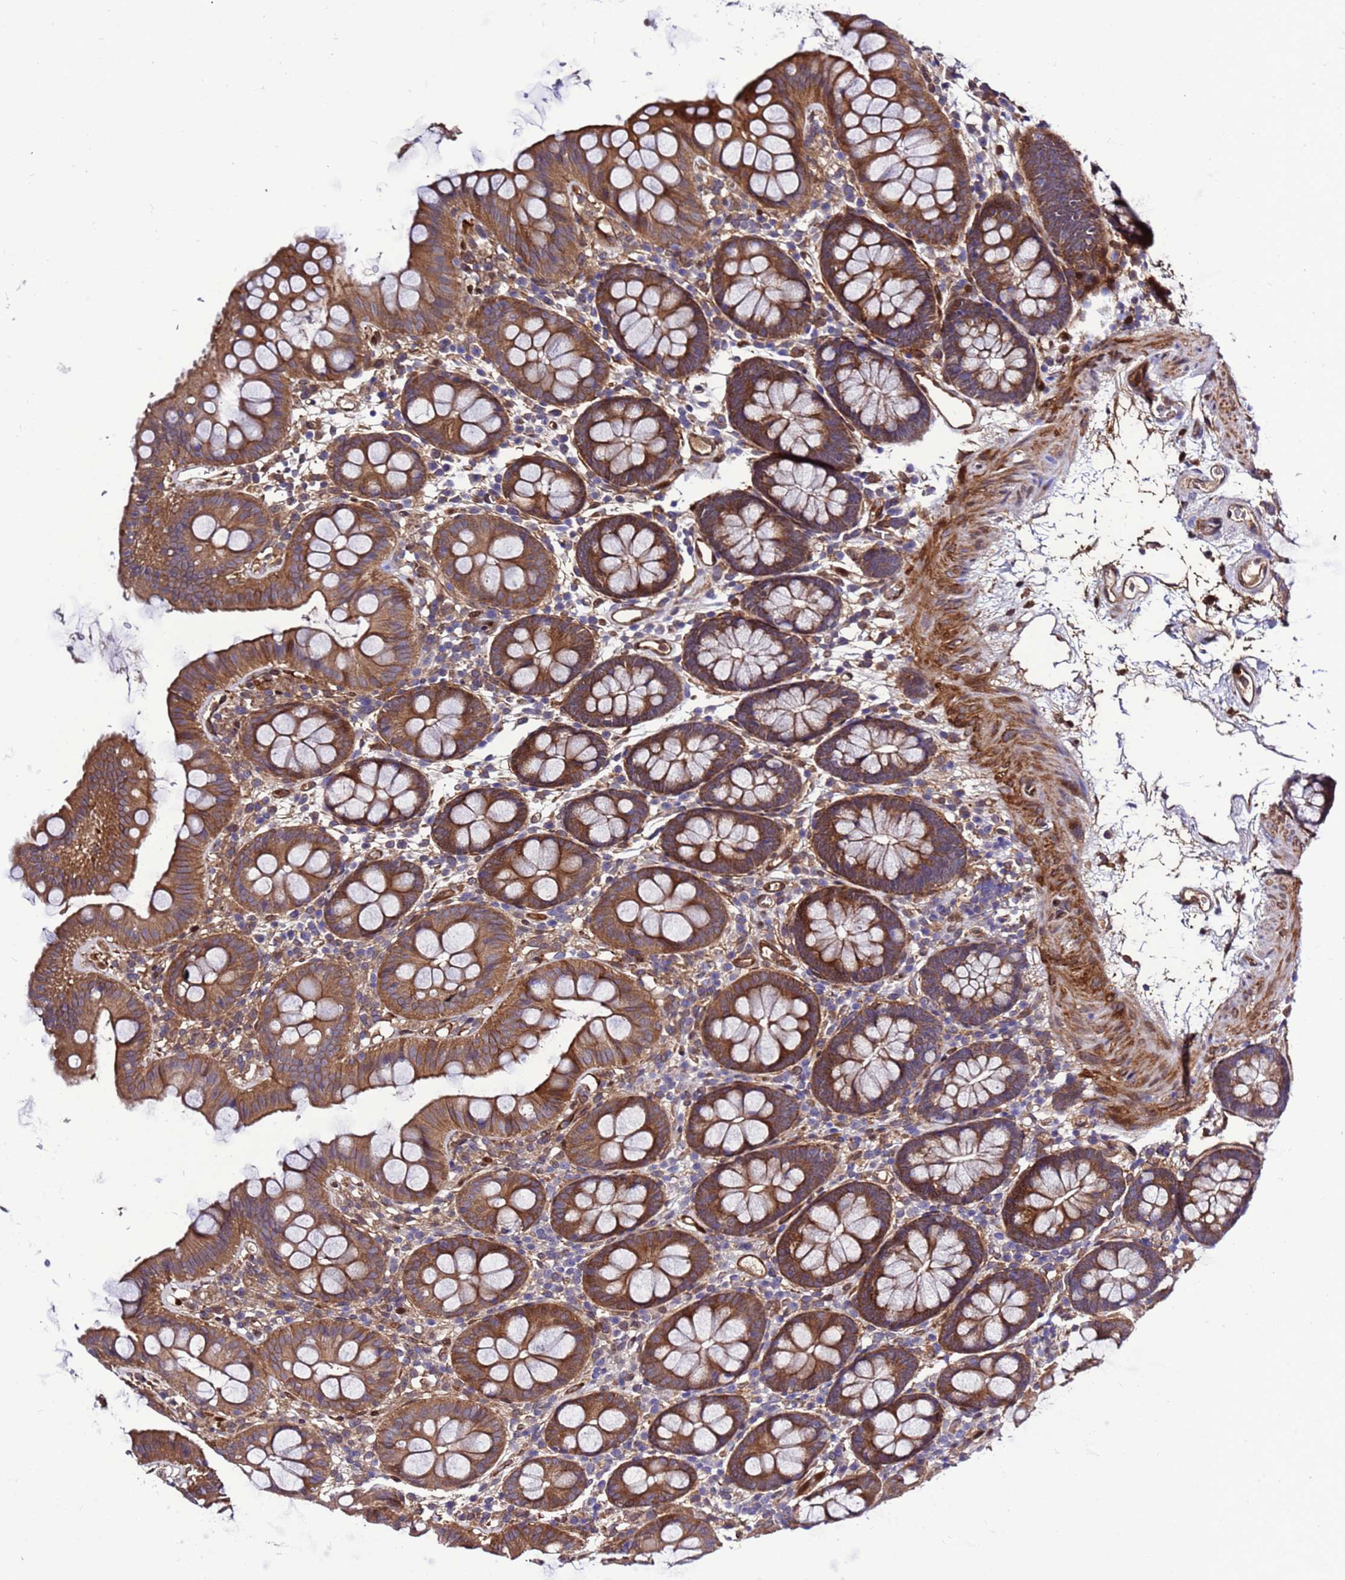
{"staining": {"intensity": "strong", "quantity": ">75%", "location": "cytoplasmic/membranous,nuclear"}, "tissue": "colon", "cell_type": "Endothelial cells", "image_type": "normal", "snomed": [{"axis": "morphology", "description": "Normal tissue, NOS"}, {"axis": "topography", "description": "Colon"}], "caption": "A brown stain highlights strong cytoplasmic/membranous,nuclear expression of a protein in endothelial cells of benign colon.", "gene": "FOXRED1", "patient": {"sex": "male", "age": 75}}